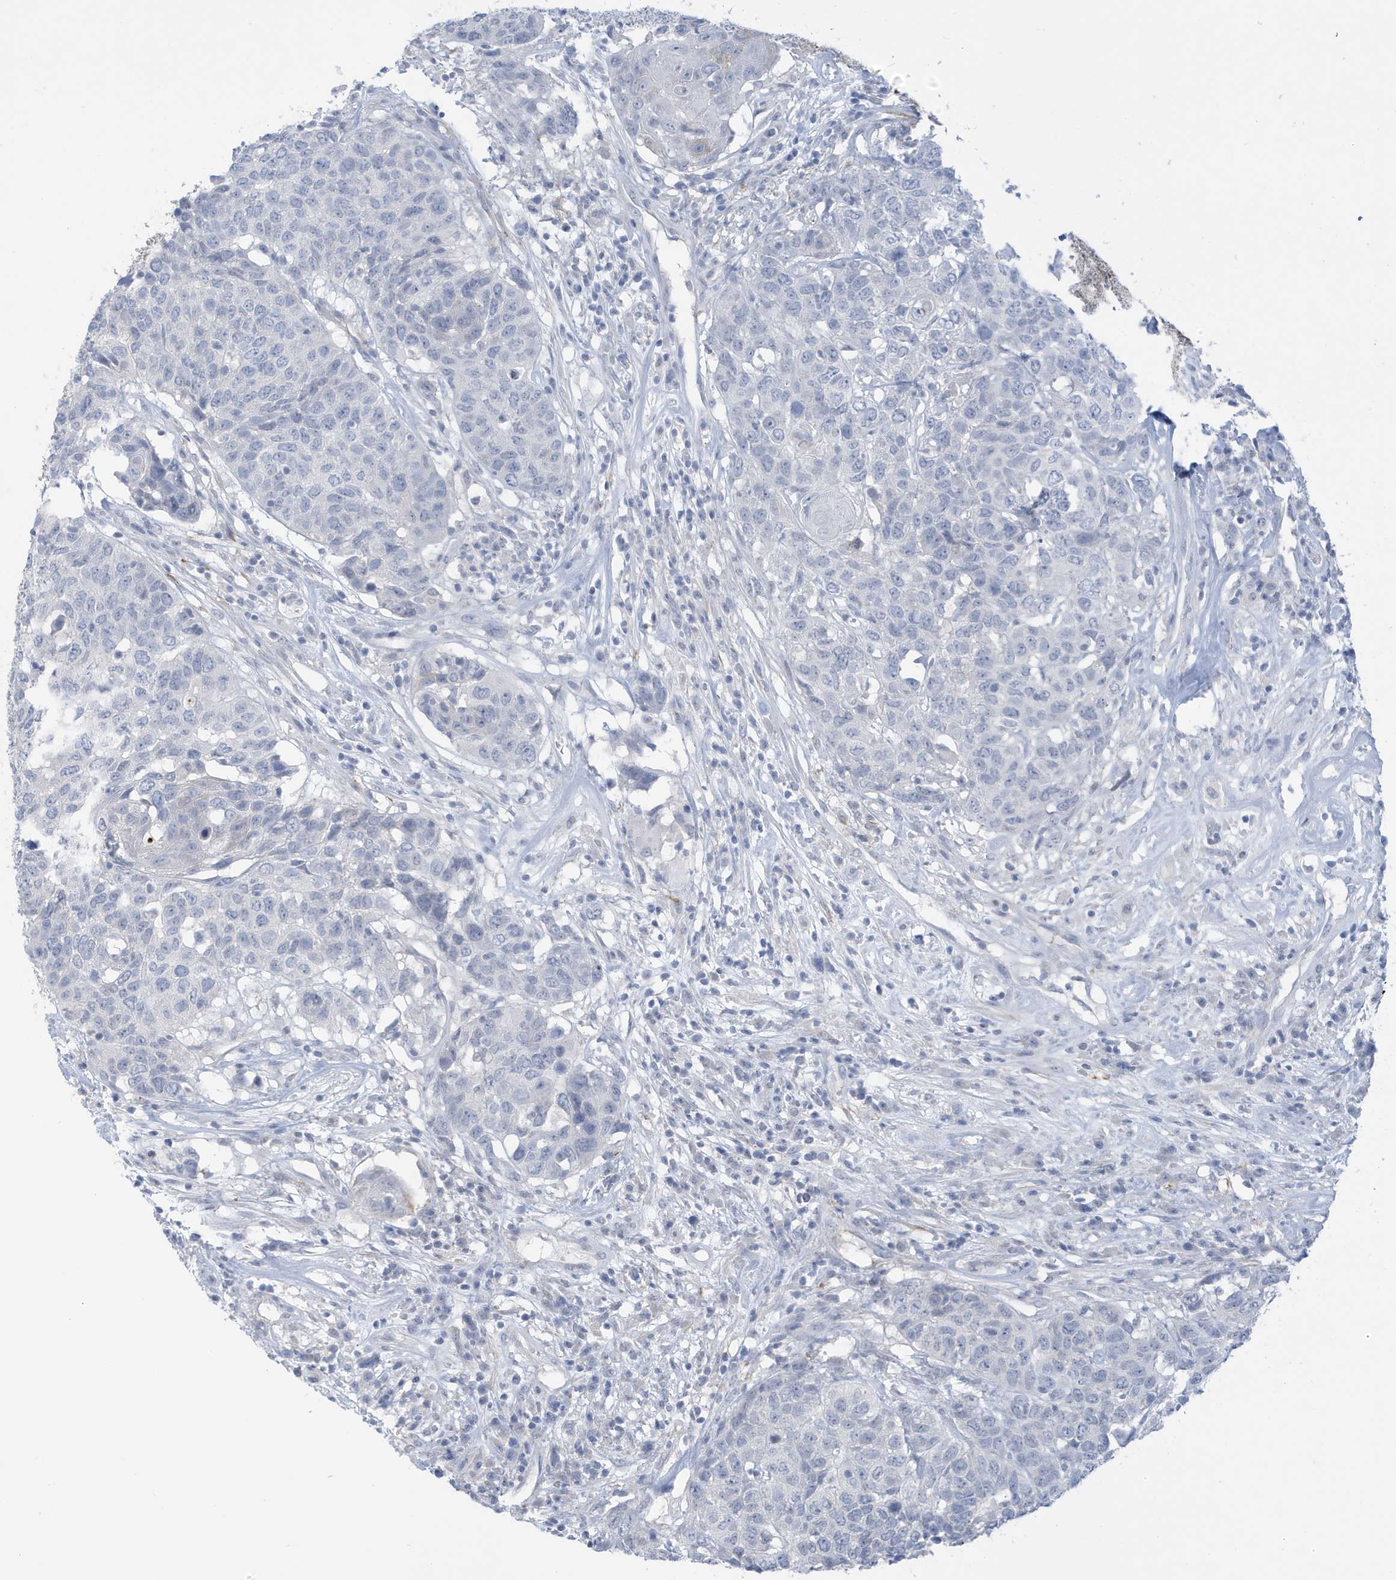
{"staining": {"intensity": "negative", "quantity": "none", "location": "none"}, "tissue": "head and neck cancer", "cell_type": "Tumor cells", "image_type": "cancer", "snomed": [{"axis": "morphology", "description": "Squamous cell carcinoma, NOS"}, {"axis": "topography", "description": "Head-Neck"}], "caption": "Head and neck squamous cell carcinoma was stained to show a protein in brown. There is no significant staining in tumor cells. (DAB immunohistochemistry, high magnification).", "gene": "PERM1", "patient": {"sex": "male", "age": 66}}